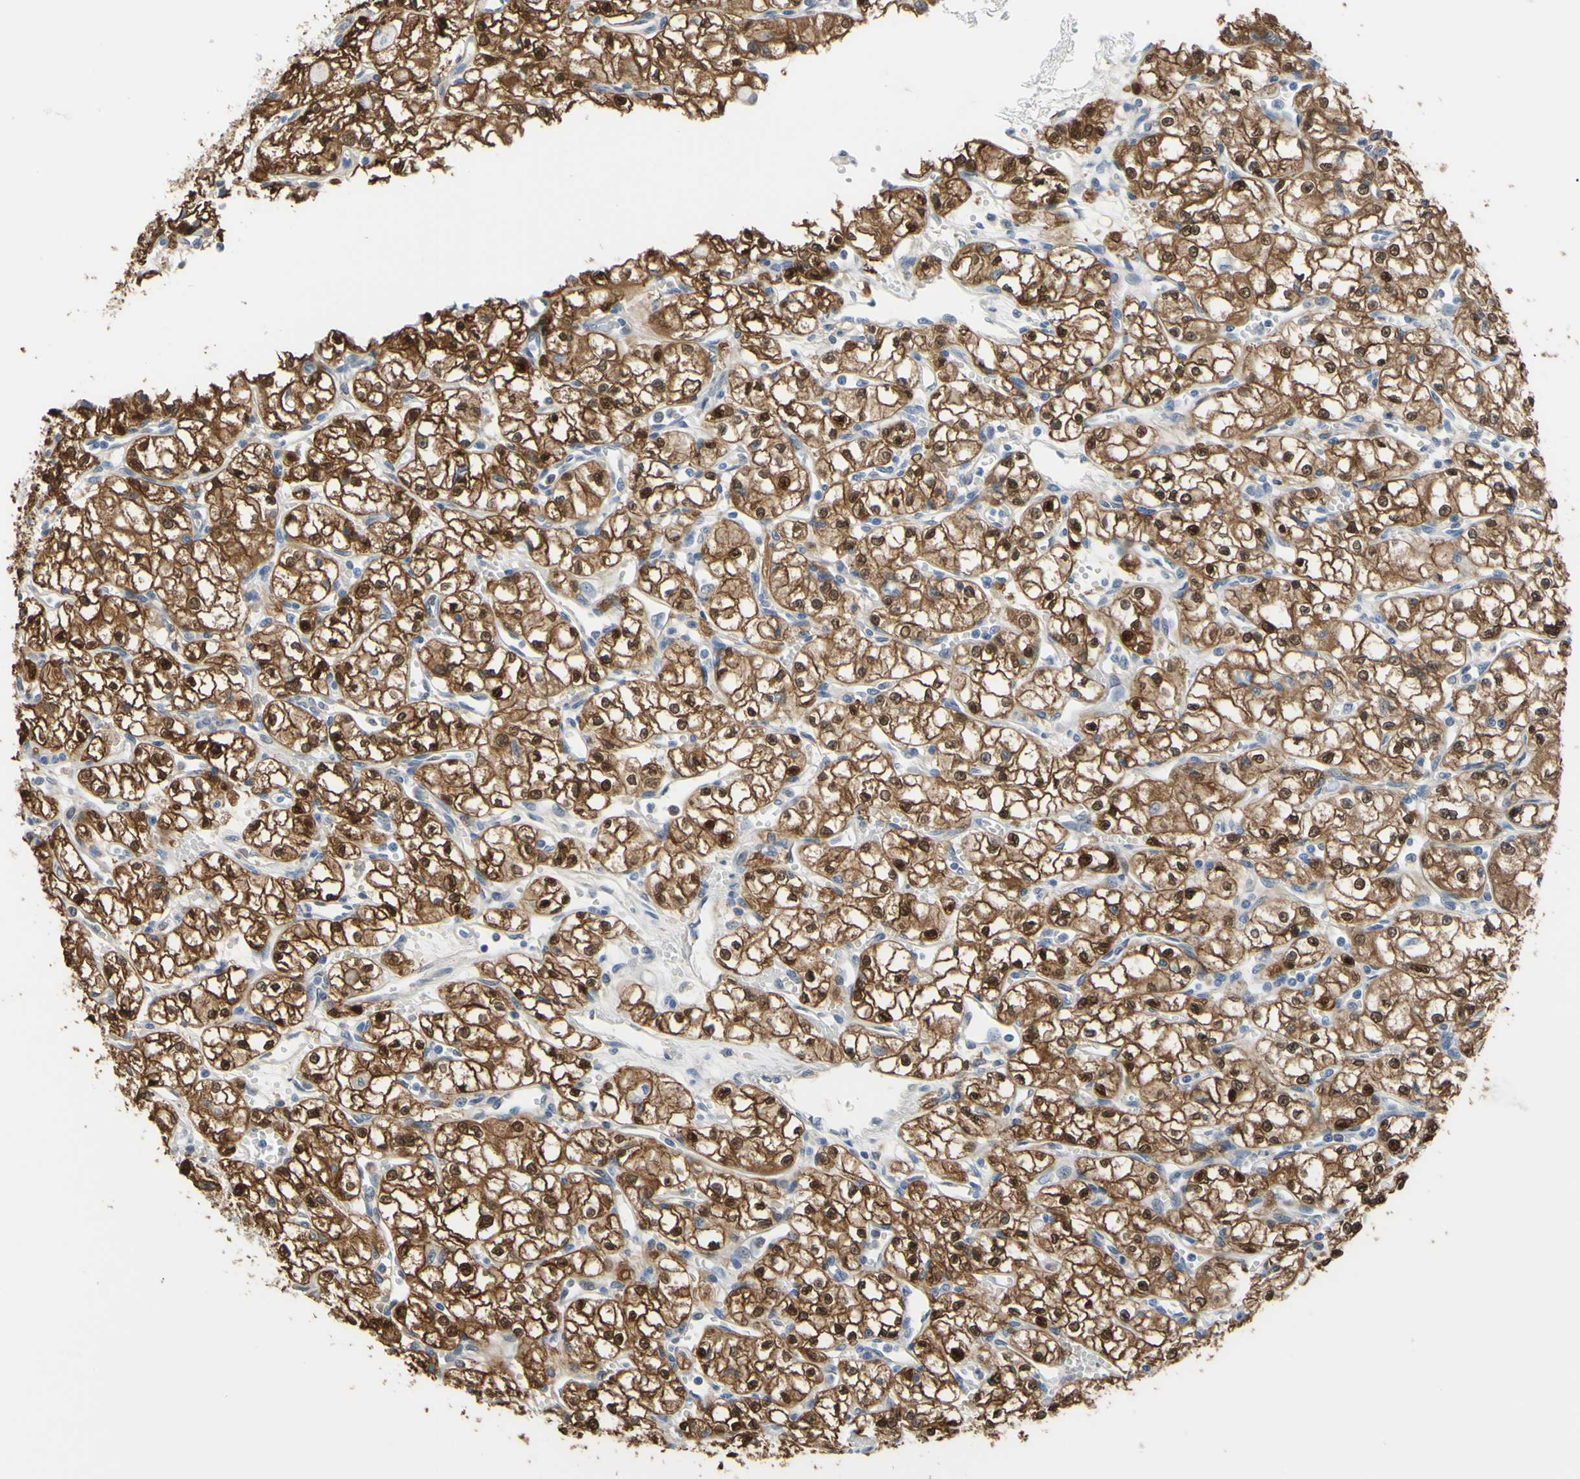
{"staining": {"intensity": "strong", "quantity": ">75%", "location": "cytoplasmic/membranous,nuclear"}, "tissue": "renal cancer", "cell_type": "Tumor cells", "image_type": "cancer", "snomed": [{"axis": "morphology", "description": "Normal tissue, NOS"}, {"axis": "morphology", "description": "Adenocarcinoma, NOS"}, {"axis": "topography", "description": "Kidney"}], "caption": "A photomicrograph of renal adenocarcinoma stained for a protein demonstrates strong cytoplasmic/membranous and nuclear brown staining in tumor cells.", "gene": "UPK3B", "patient": {"sex": "male", "age": 59}}